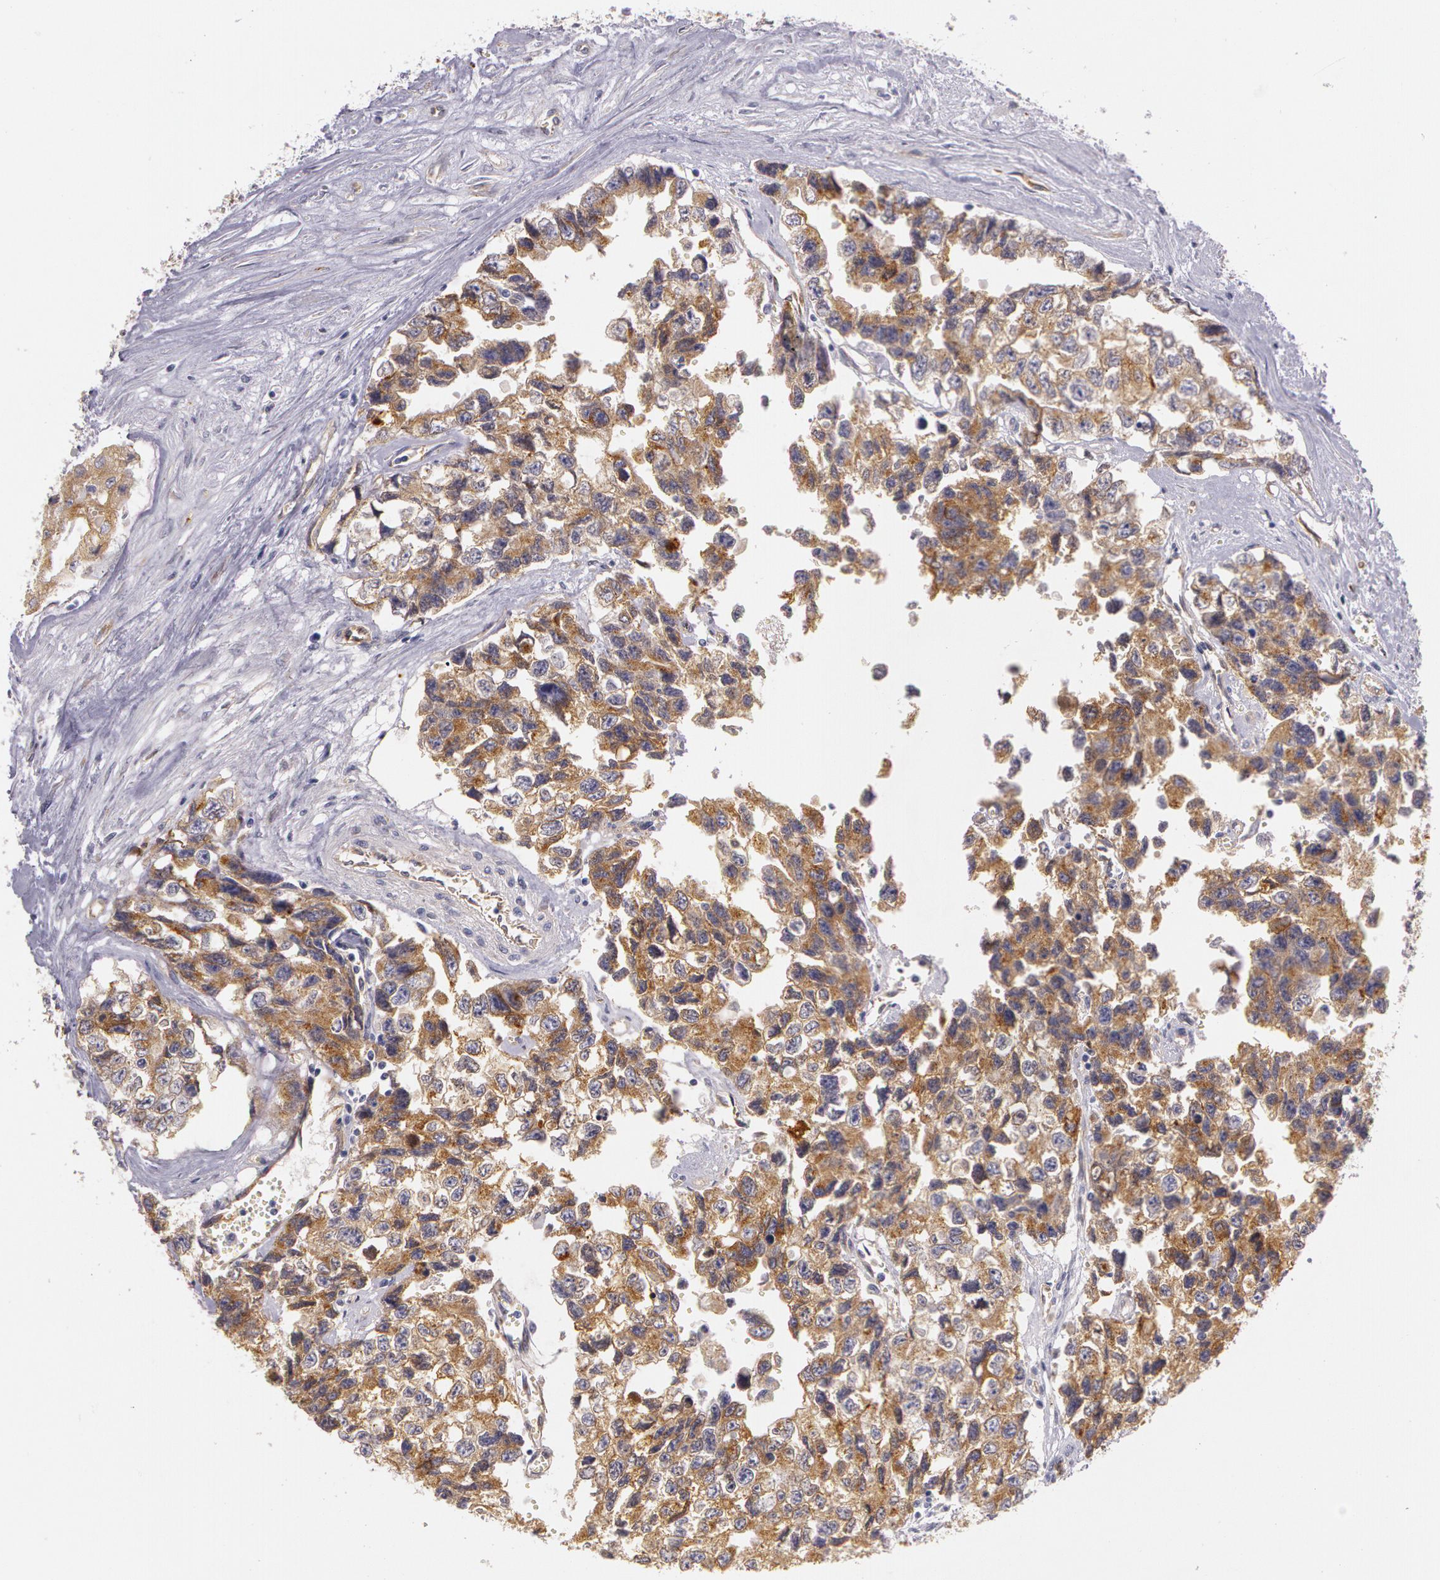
{"staining": {"intensity": "strong", "quantity": "25%-75%", "location": "cytoplasmic/membranous"}, "tissue": "testis cancer", "cell_type": "Tumor cells", "image_type": "cancer", "snomed": [{"axis": "morphology", "description": "Carcinoma, Embryonal, NOS"}, {"axis": "topography", "description": "Testis"}], "caption": "Testis embryonal carcinoma was stained to show a protein in brown. There is high levels of strong cytoplasmic/membranous positivity in about 25%-75% of tumor cells.", "gene": "APP", "patient": {"sex": "male", "age": 31}}